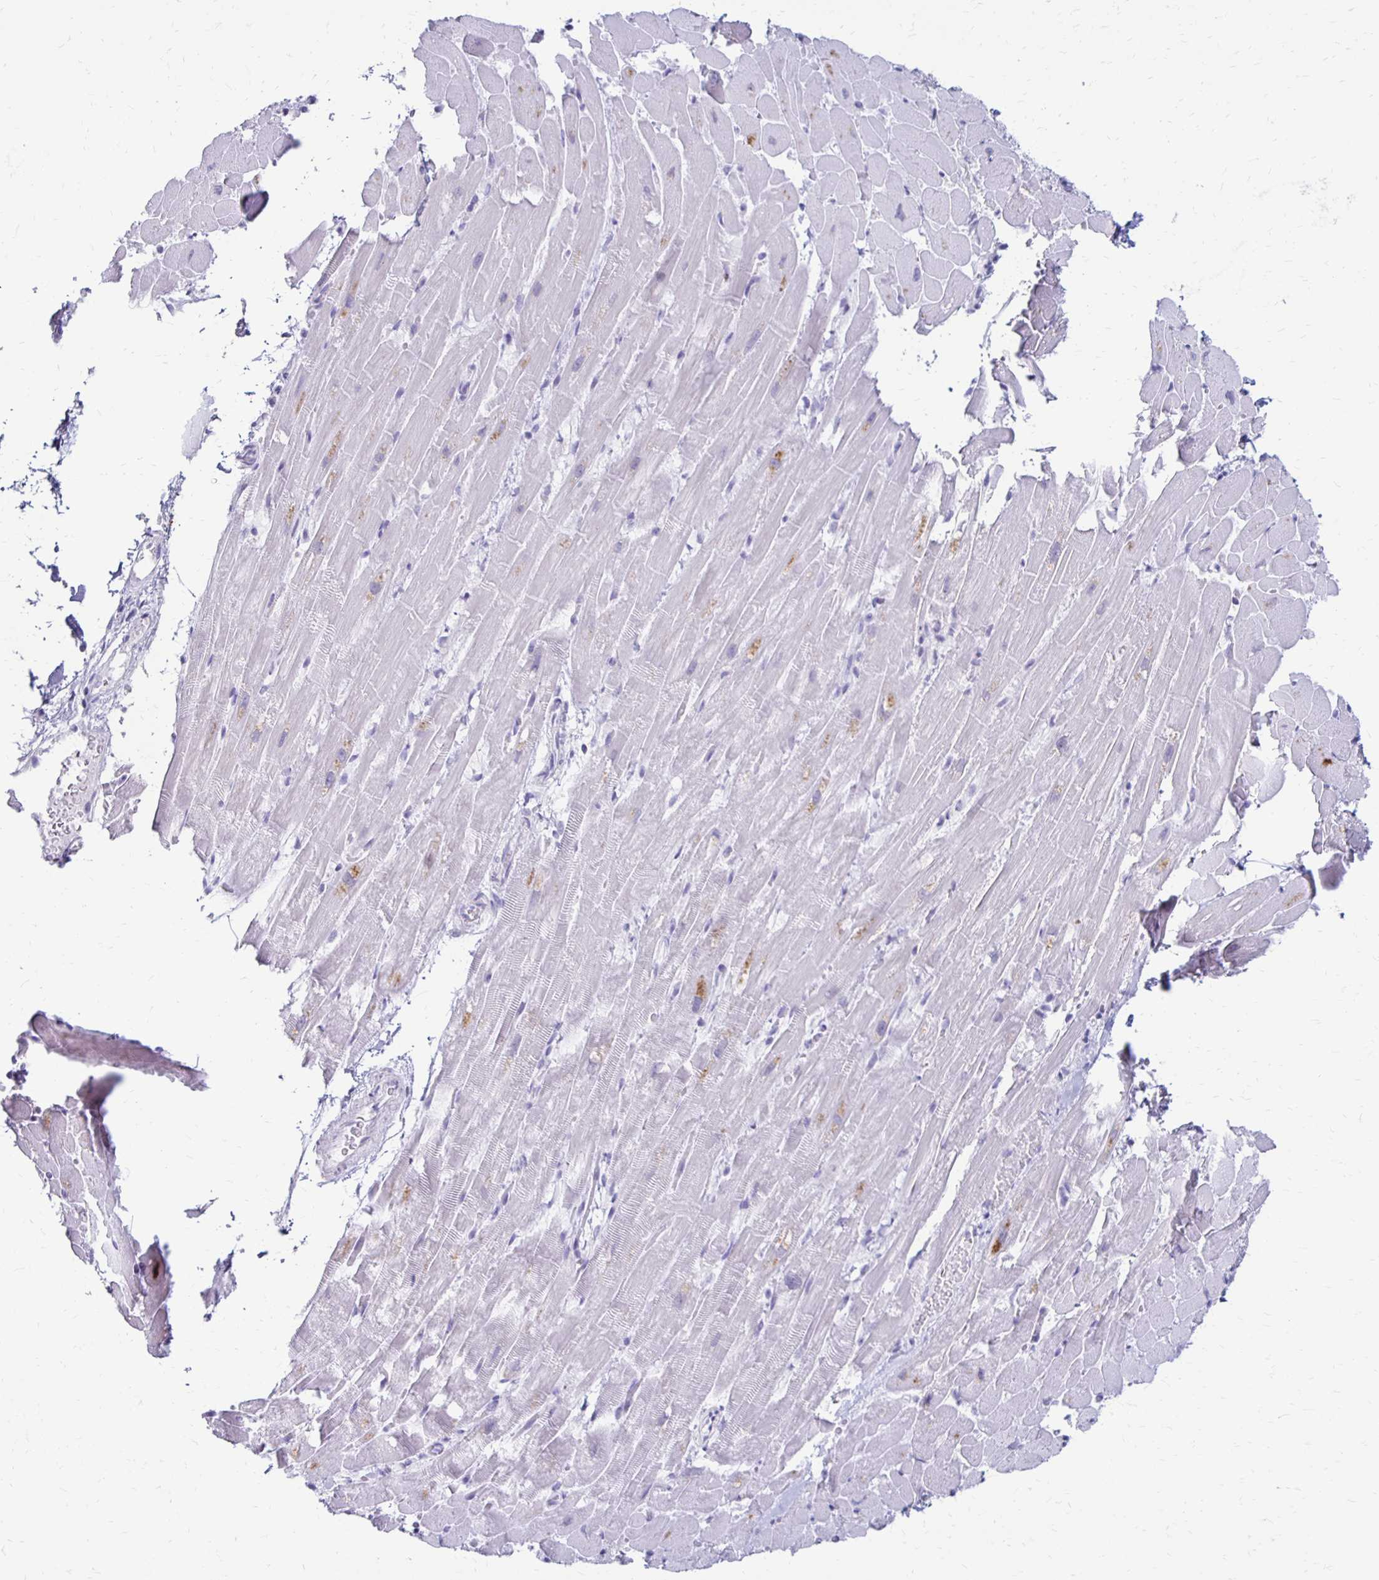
{"staining": {"intensity": "moderate", "quantity": "<25%", "location": "cytoplasmic/membranous"}, "tissue": "heart muscle", "cell_type": "Cardiomyocytes", "image_type": "normal", "snomed": [{"axis": "morphology", "description": "Normal tissue, NOS"}, {"axis": "topography", "description": "Heart"}], "caption": "Benign heart muscle reveals moderate cytoplasmic/membranous expression in about <25% of cardiomyocytes.", "gene": "RYR1", "patient": {"sex": "male", "age": 37}}